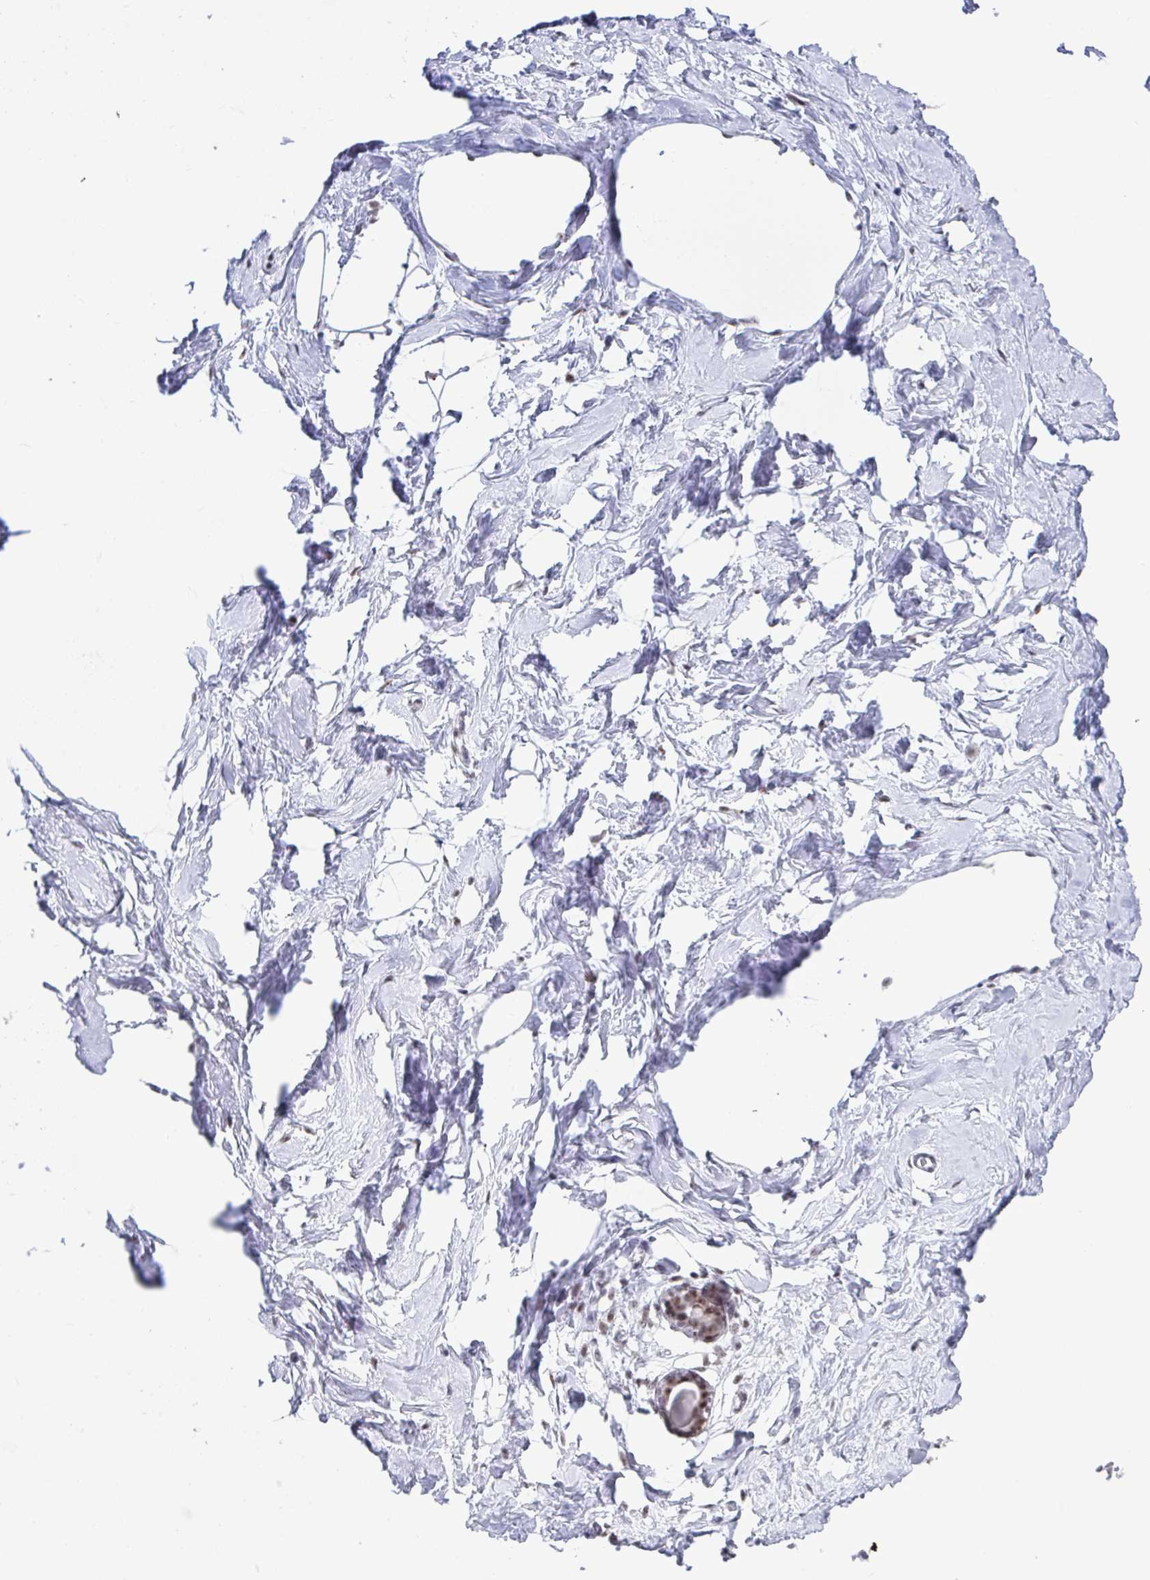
{"staining": {"intensity": "negative", "quantity": "none", "location": "none"}, "tissue": "breast", "cell_type": "Adipocytes", "image_type": "normal", "snomed": [{"axis": "morphology", "description": "Normal tissue, NOS"}, {"axis": "topography", "description": "Breast"}], "caption": "Immunohistochemistry (IHC) of unremarkable breast displays no staining in adipocytes. The staining is performed using DAB (3,3'-diaminobenzidine) brown chromogen with nuclei counter-stained in using hematoxylin.", "gene": "SUPT16H", "patient": {"sex": "female", "age": 45}}